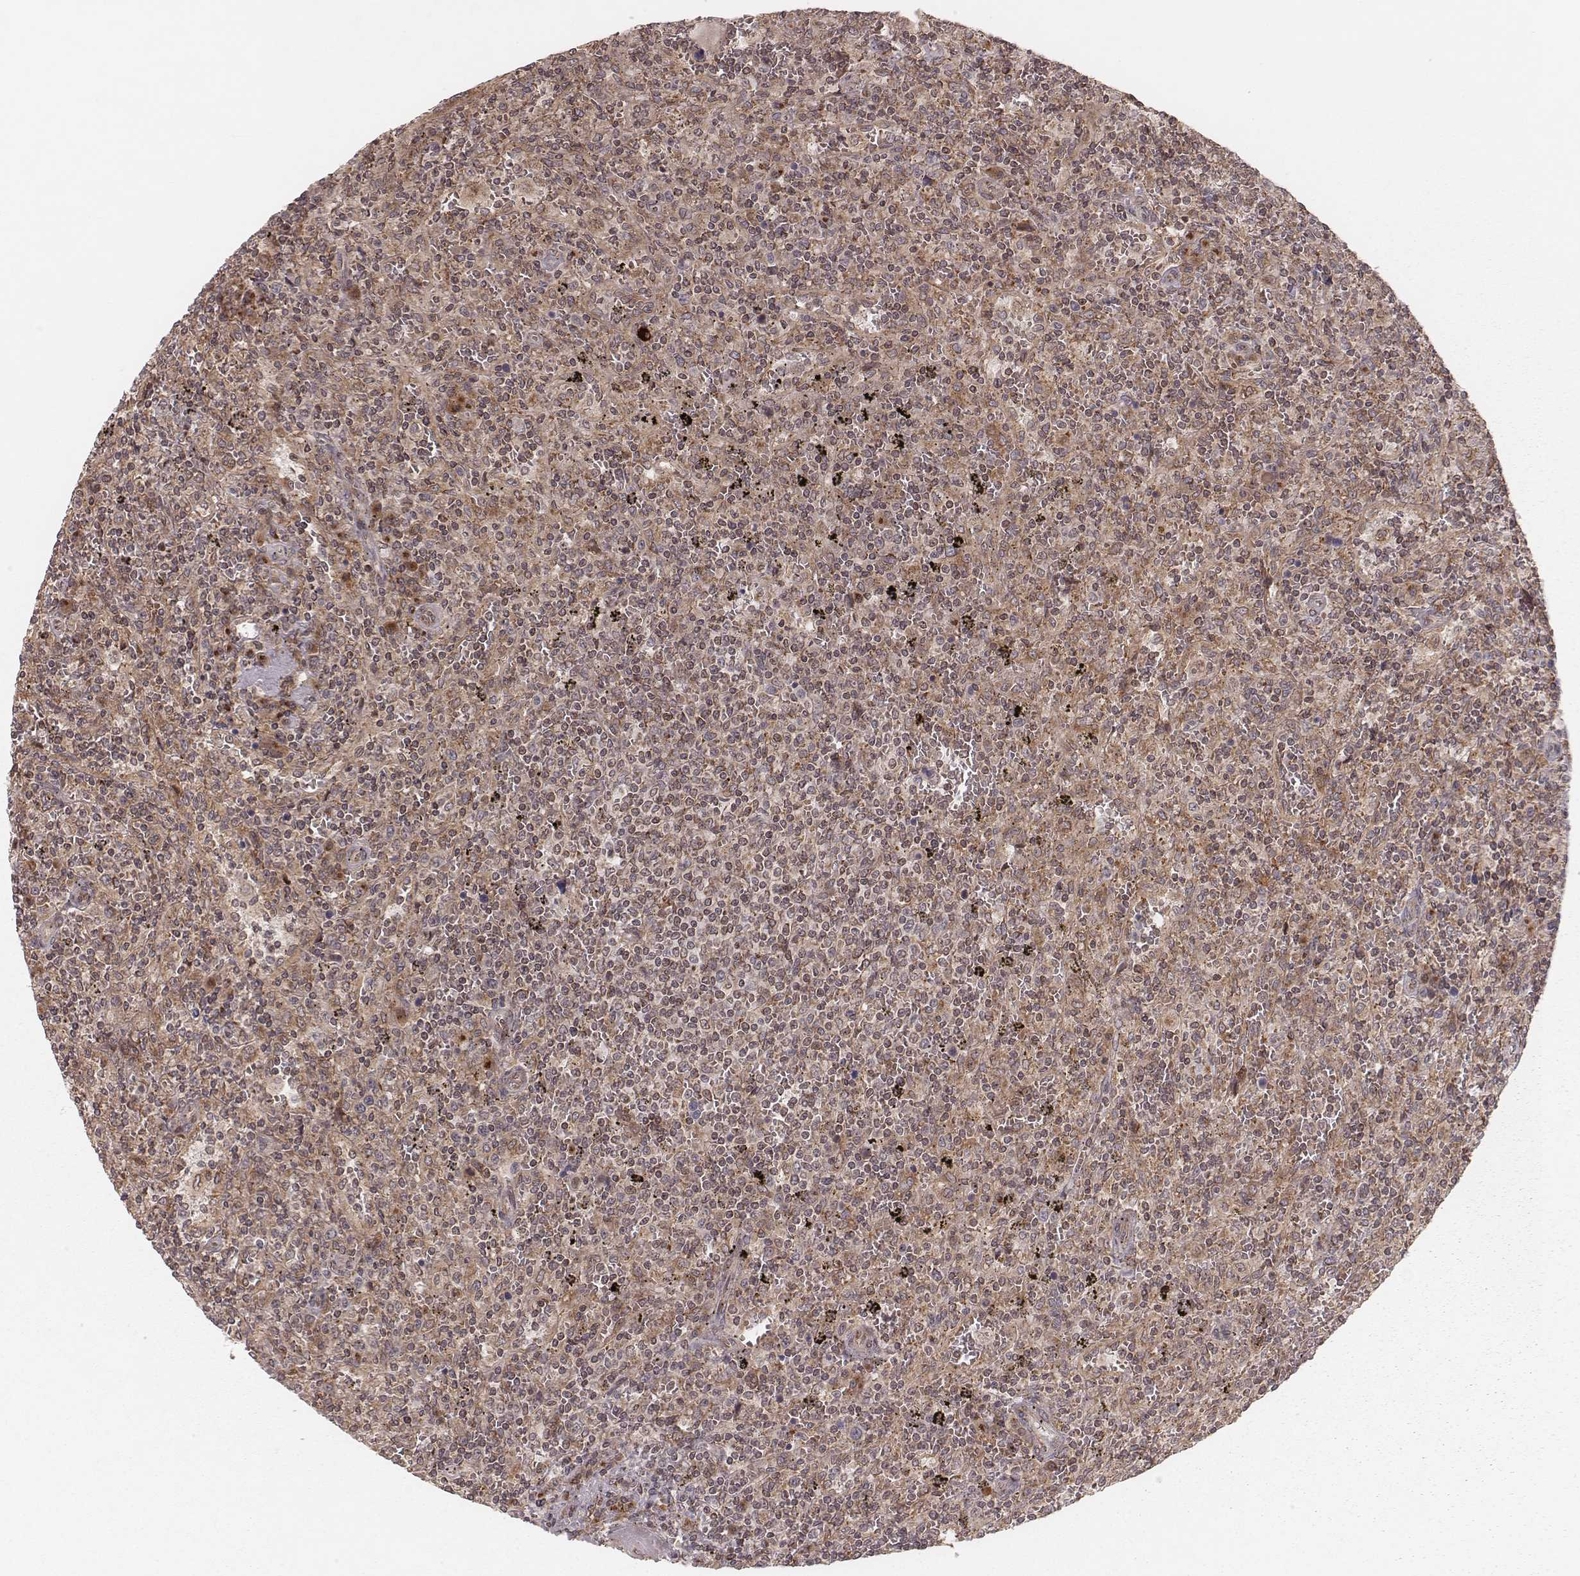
{"staining": {"intensity": "weak", "quantity": ">75%", "location": "cytoplasmic/membranous"}, "tissue": "lymphoma", "cell_type": "Tumor cells", "image_type": "cancer", "snomed": [{"axis": "morphology", "description": "Malignant lymphoma, non-Hodgkin's type, Low grade"}, {"axis": "topography", "description": "Spleen"}], "caption": "Protein expression analysis of lymphoma reveals weak cytoplasmic/membranous expression in about >75% of tumor cells.", "gene": "MYO19", "patient": {"sex": "male", "age": 62}}